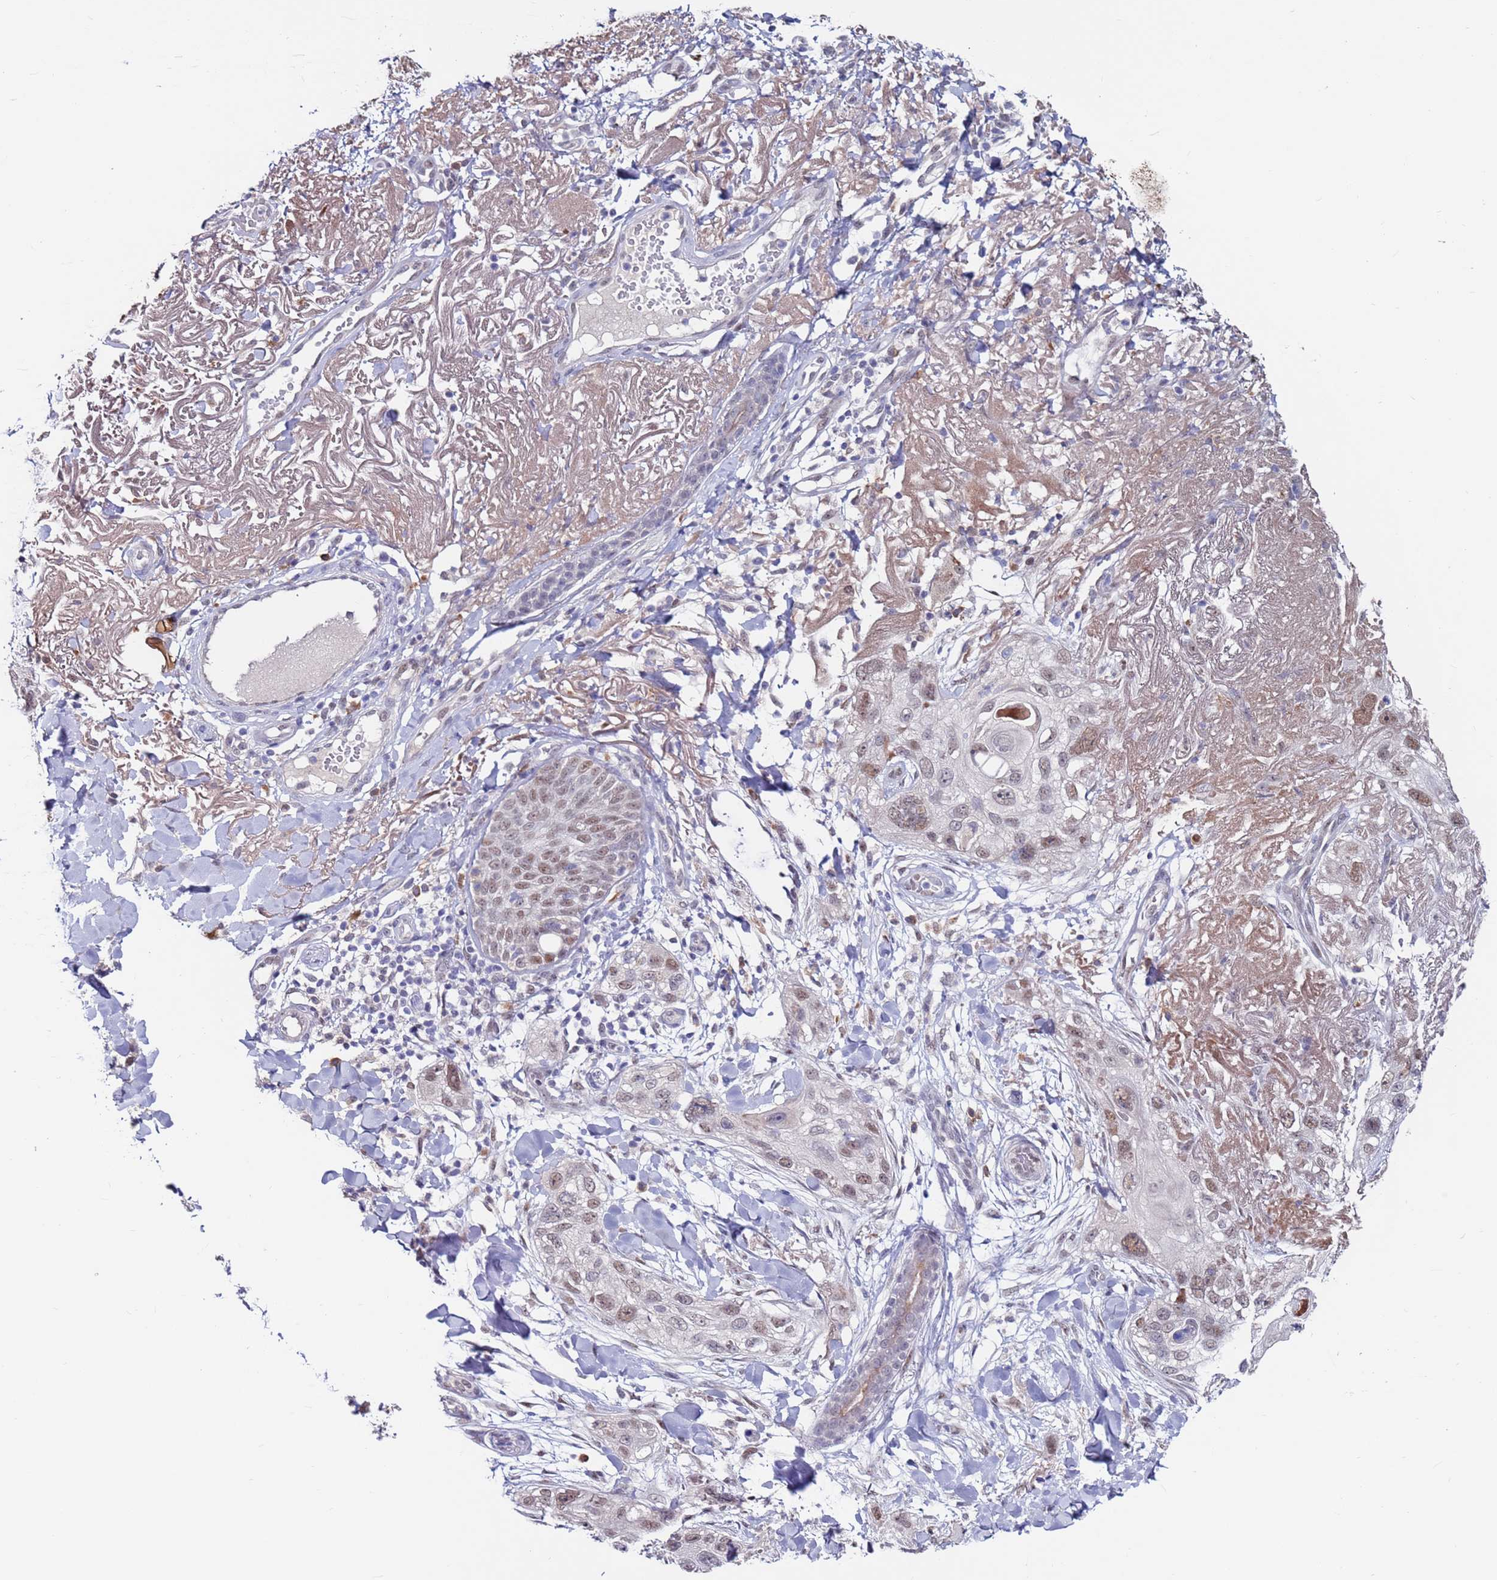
{"staining": {"intensity": "weak", "quantity": ">75%", "location": "nuclear"}, "tissue": "skin cancer", "cell_type": "Tumor cells", "image_type": "cancer", "snomed": [{"axis": "morphology", "description": "Normal tissue, NOS"}, {"axis": "morphology", "description": "Squamous cell carcinoma, NOS"}, {"axis": "topography", "description": "Skin"}], "caption": "Tumor cells display weak nuclear positivity in approximately >75% of cells in skin cancer. The staining is performed using DAB brown chromogen to label protein expression. The nuclei are counter-stained blue using hematoxylin.", "gene": "FBXO27", "patient": {"sex": "male", "age": 72}}